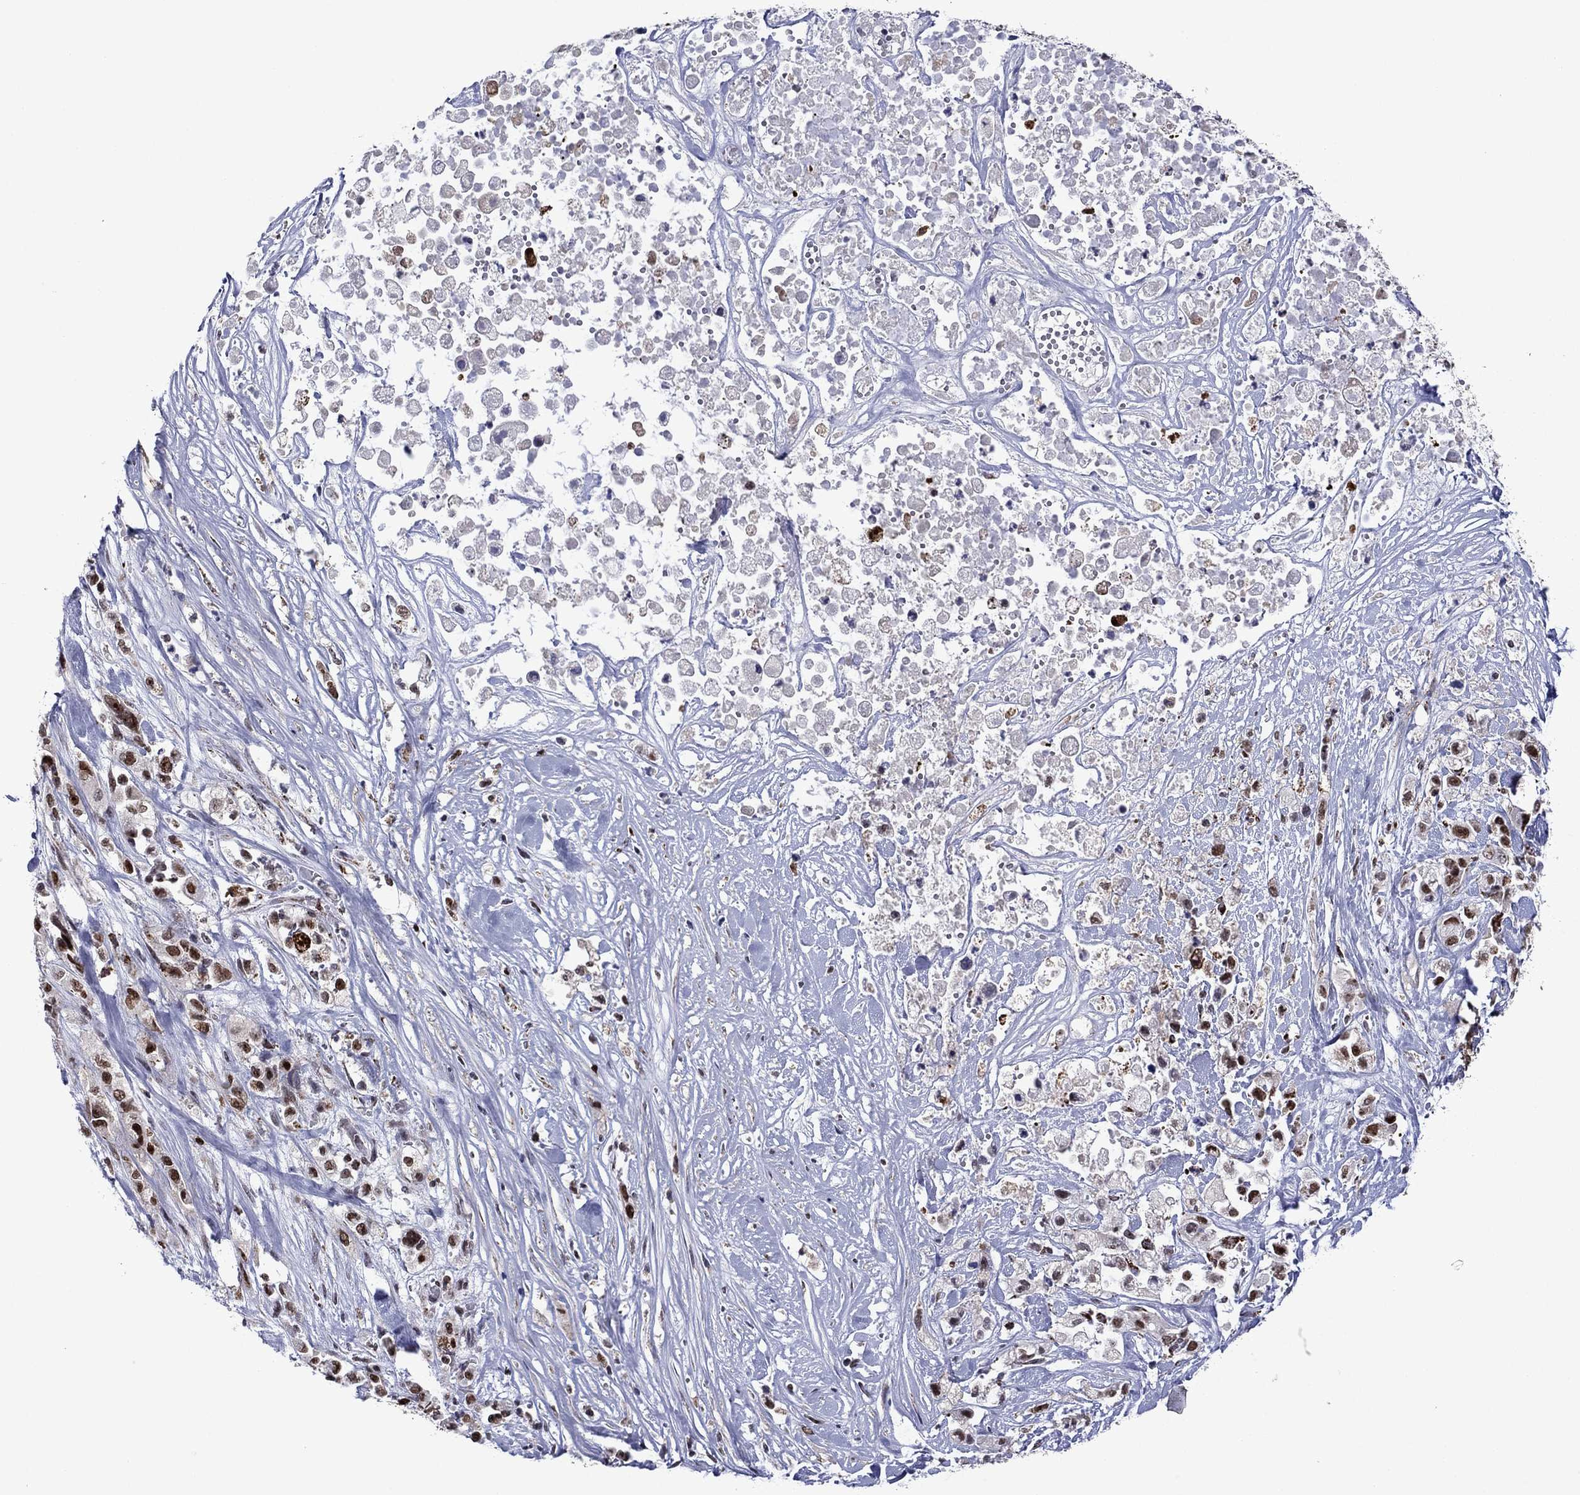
{"staining": {"intensity": "strong", "quantity": ">75%", "location": "nuclear"}, "tissue": "pancreatic cancer", "cell_type": "Tumor cells", "image_type": "cancer", "snomed": [{"axis": "morphology", "description": "Adenocarcinoma, NOS"}, {"axis": "topography", "description": "Pancreas"}], "caption": "Immunohistochemical staining of human pancreatic cancer shows high levels of strong nuclear protein positivity in about >75% of tumor cells.", "gene": "SURF2", "patient": {"sex": "male", "age": 44}}